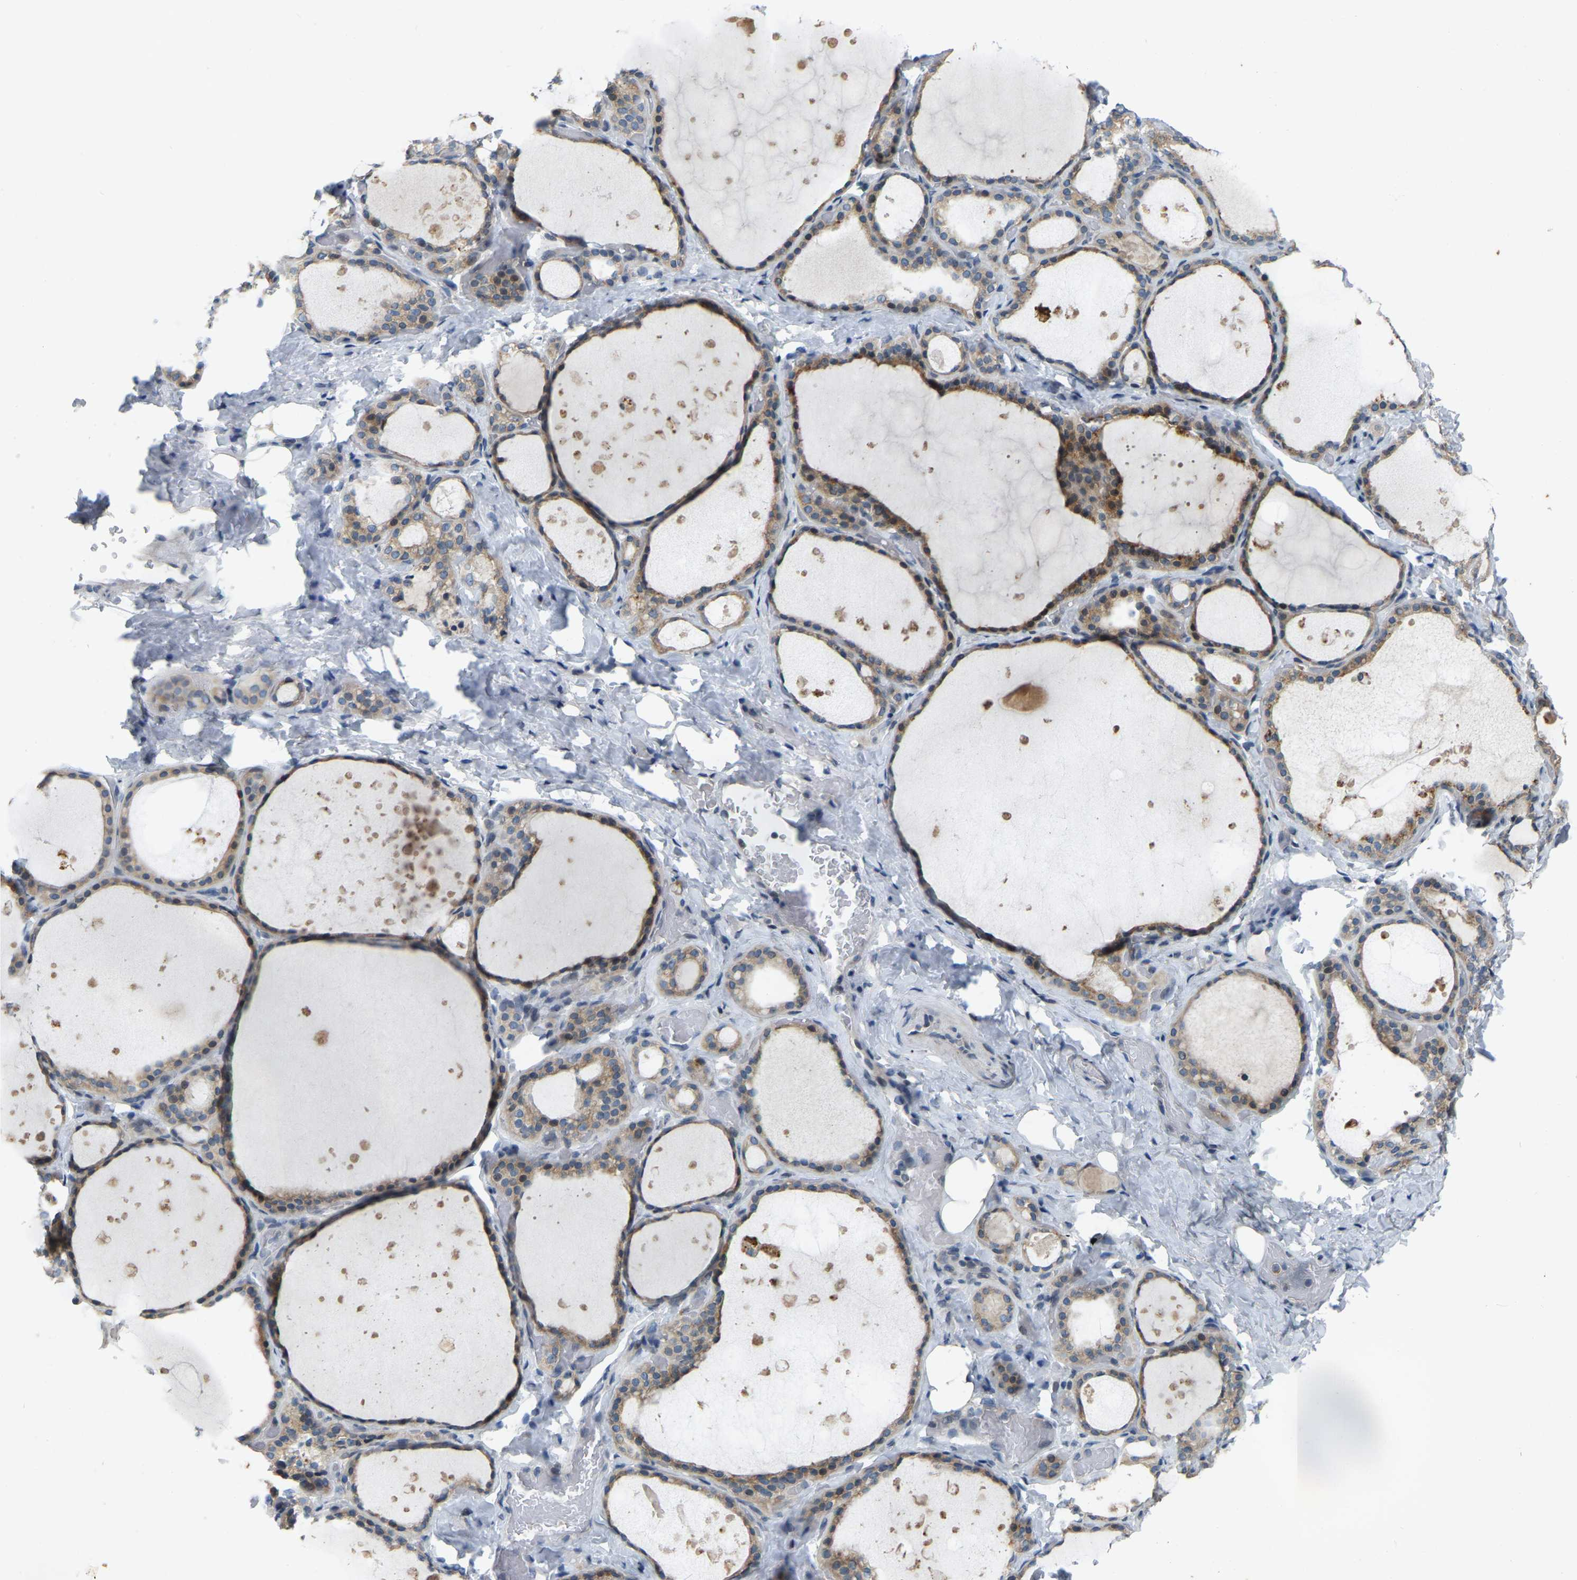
{"staining": {"intensity": "moderate", "quantity": ">75%", "location": "cytoplasmic/membranous"}, "tissue": "thyroid gland", "cell_type": "Glandular cells", "image_type": "normal", "snomed": [{"axis": "morphology", "description": "Normal tissue, NOS"}, {"axis": "topography", "description": "Thyroid gland"}], "caption": "A brown stain labels moderate cytoplasmic/membranous expression of a protein in glandular cells of normal human thyroid gland.", "gene": "ENSG00000283765", "patient": {"sex": "female", "age": 44}}